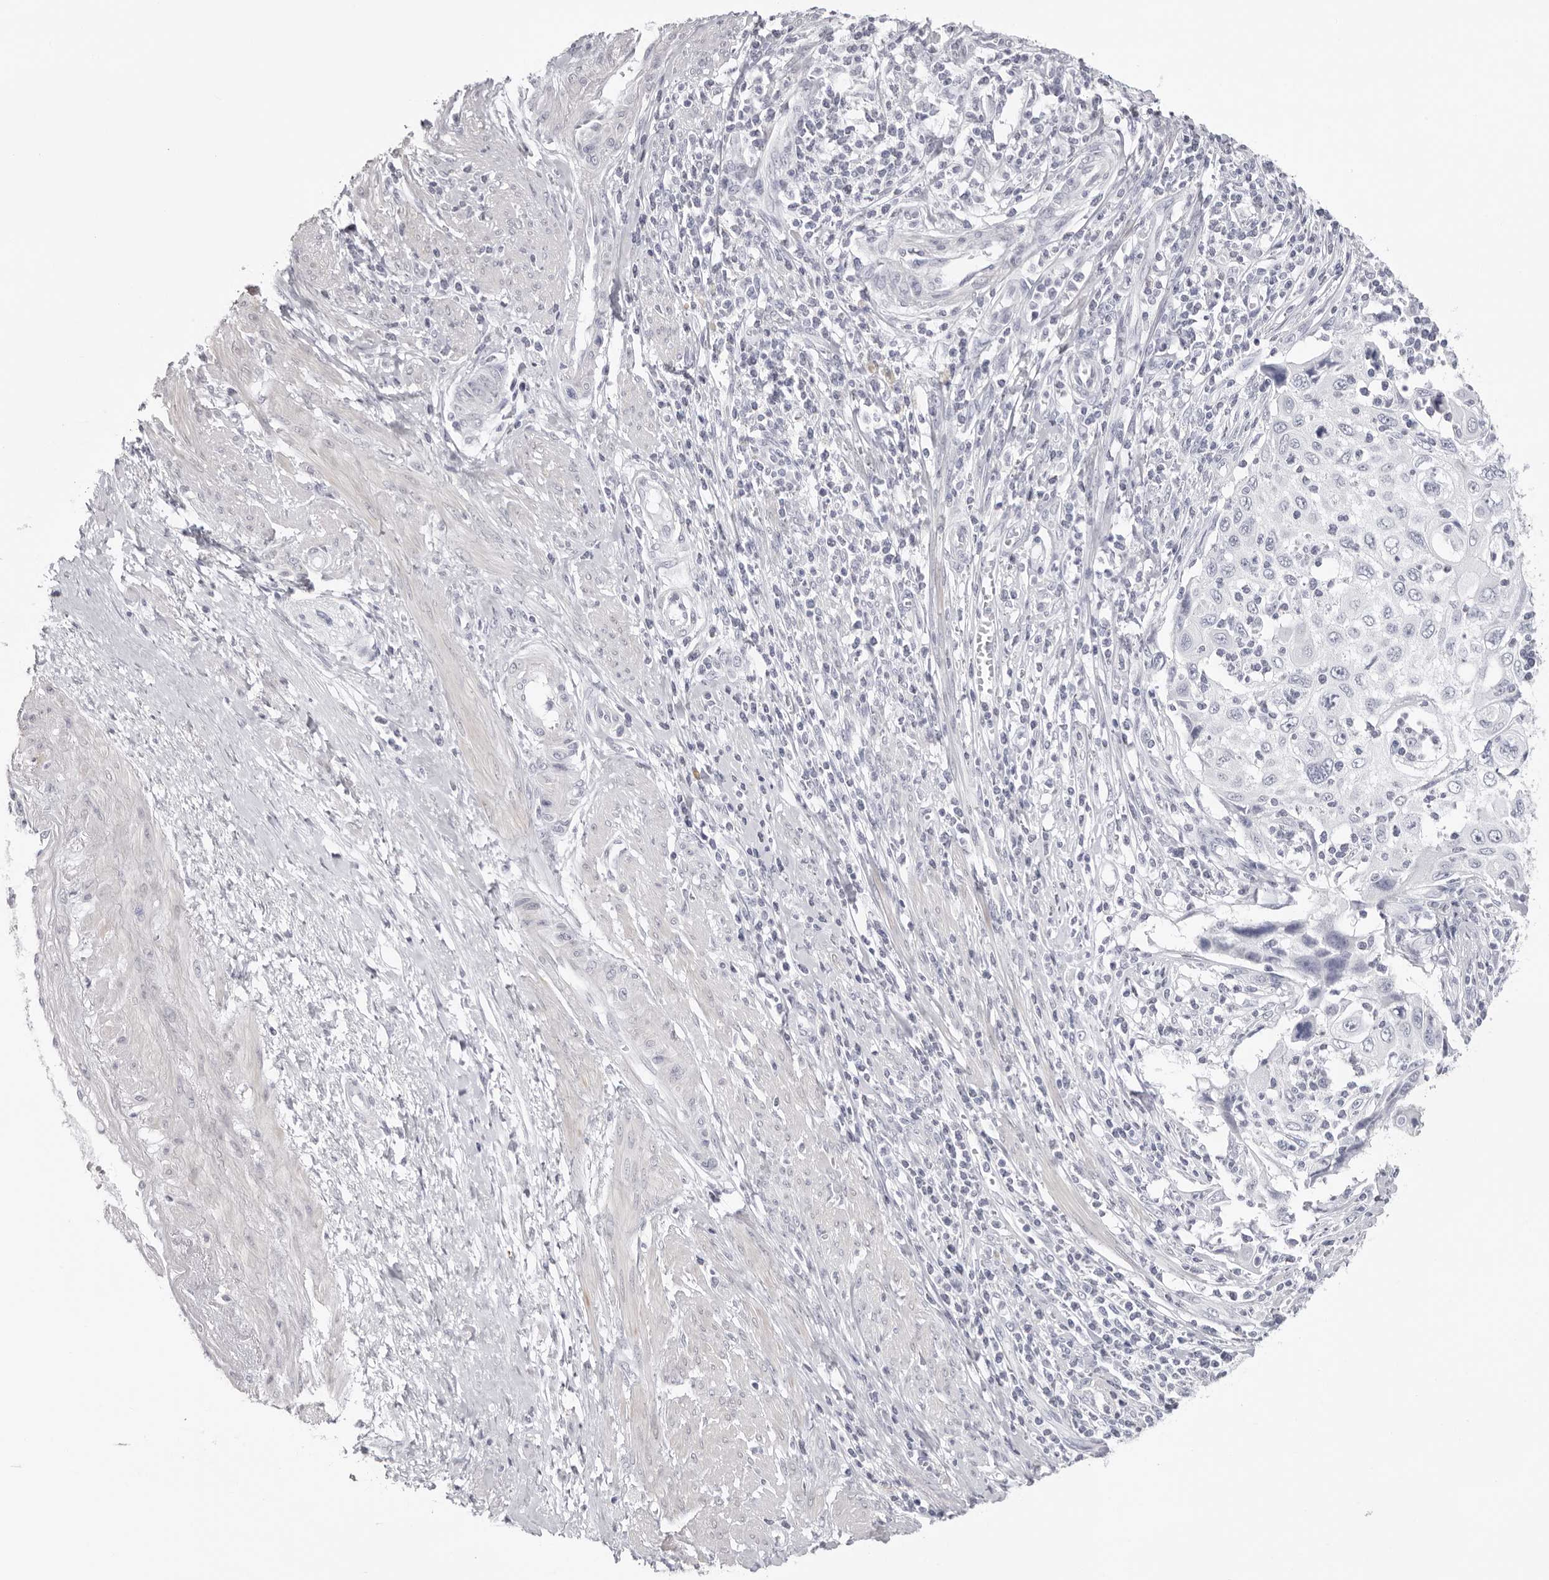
{"staining": {"intensity": "negative", "quantity": "none", "location": "none"}, "tissue": "cervical cancer", "cell_type": "Tumor cells", "image_type": "cancer", "snomed": [{"axis": "morphology", "description": "Squamous cell carcinoma, NOS"}, {"axis": "topography", "description": "Cervix"}], "caption": "IHC micrograph of neoplastic tissue: human cervical squamous cell carcinoma stained with DAB displays no significant protein expression in tumor cells.", "gene": "INSL3", "patient": {"sex": "female", "age": 70}}